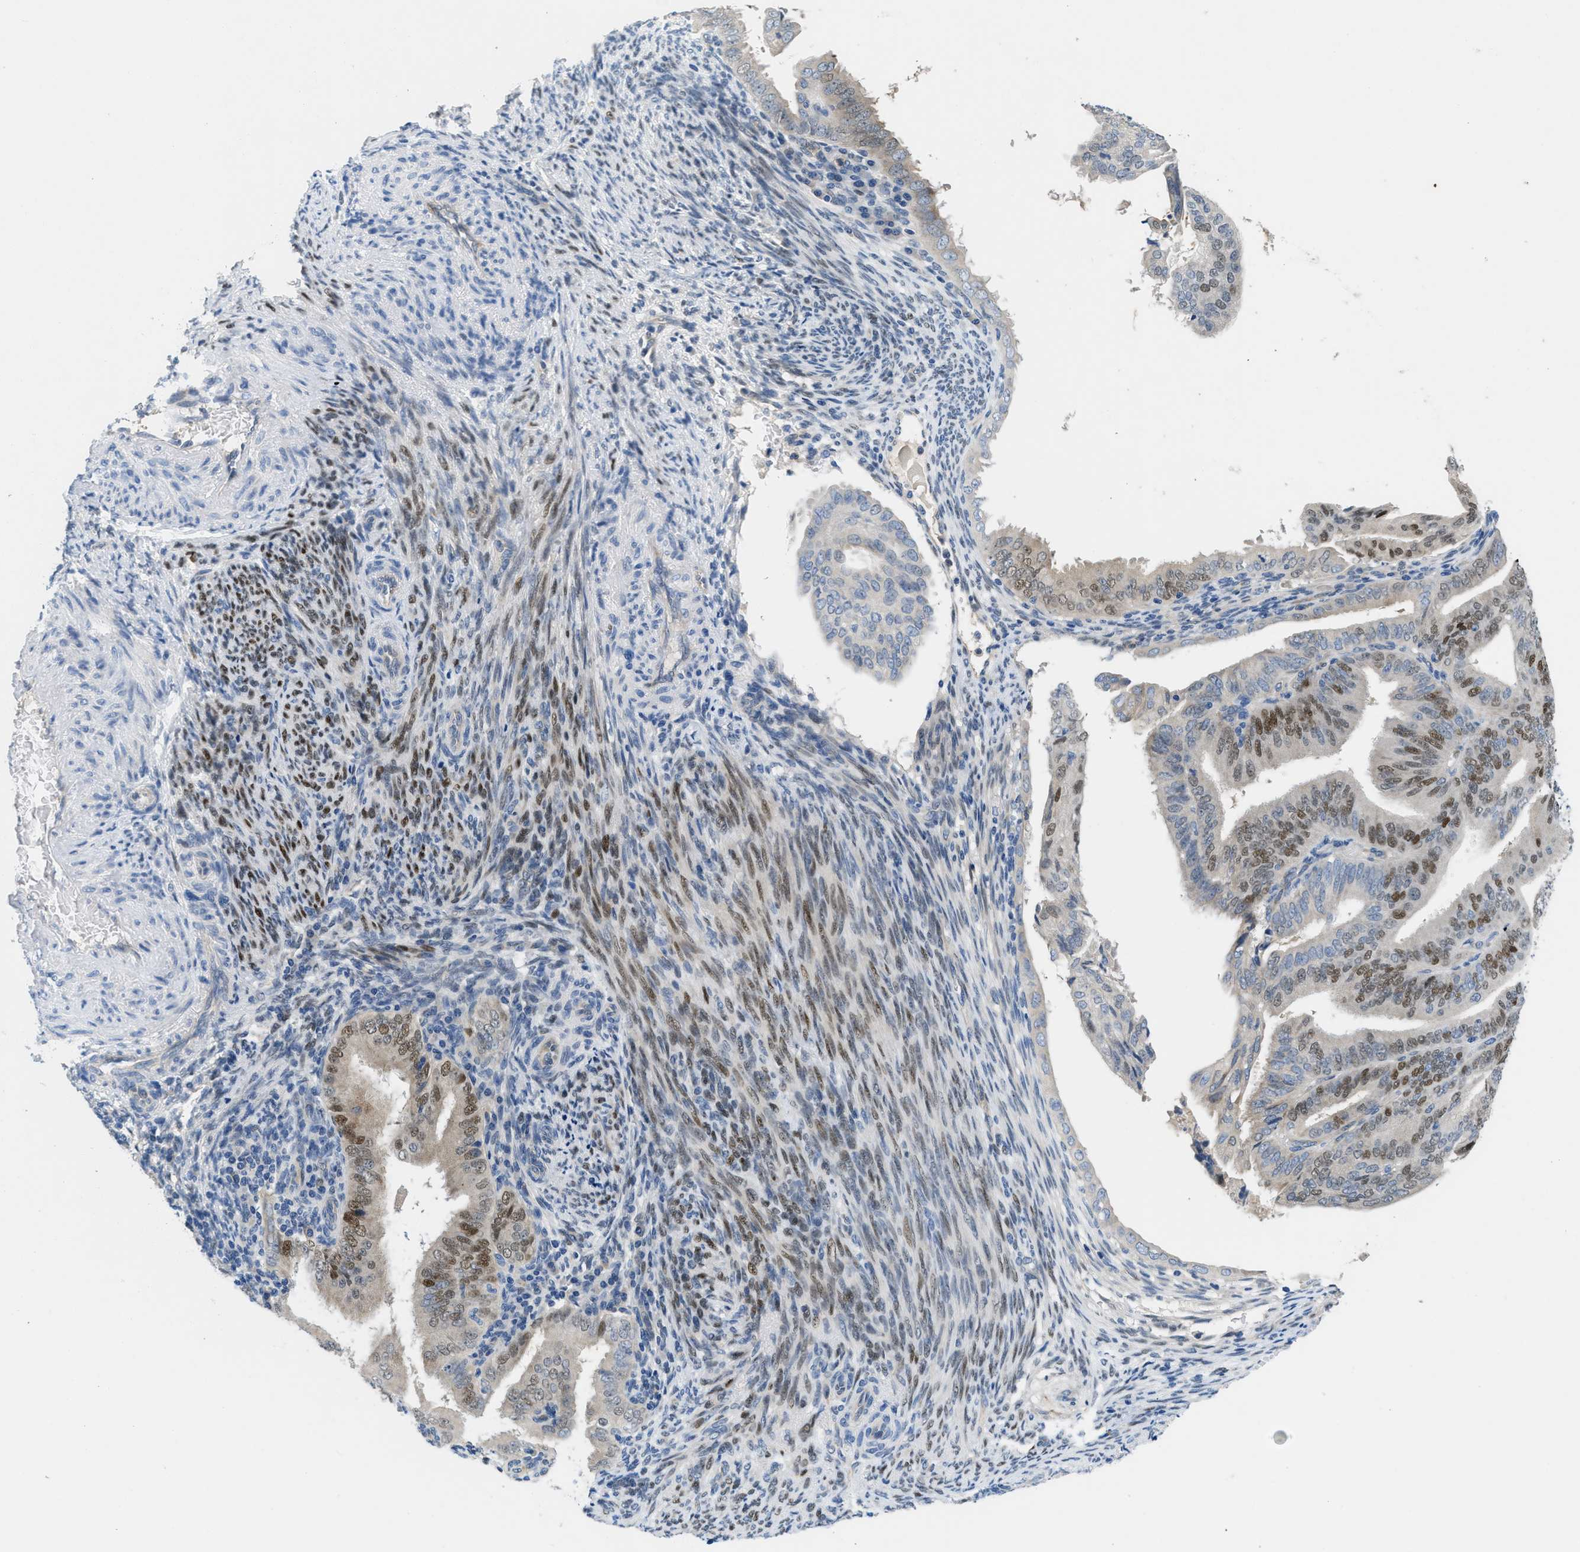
{"staining": {"intensity": "moderate", "quantity": "25%-75%", "location": "nuclear"}, "tissue": "endometrial cancer", "cell_type": "Tumor cells", "image_type": "cancer", "snomed": [{"axis": "morphology", "description": "Adenocarcinoma, NOS"}, {"axis": "topography", "description": "Endometrium"}], "caption": "There is medium levels of moderate nuclear staining in tumor cells of endometrial cancer, as demonstrated by immunohistochemical staining (brown color).", "gene": "PGR", "patient": {"sex": "female", "age": 58}}